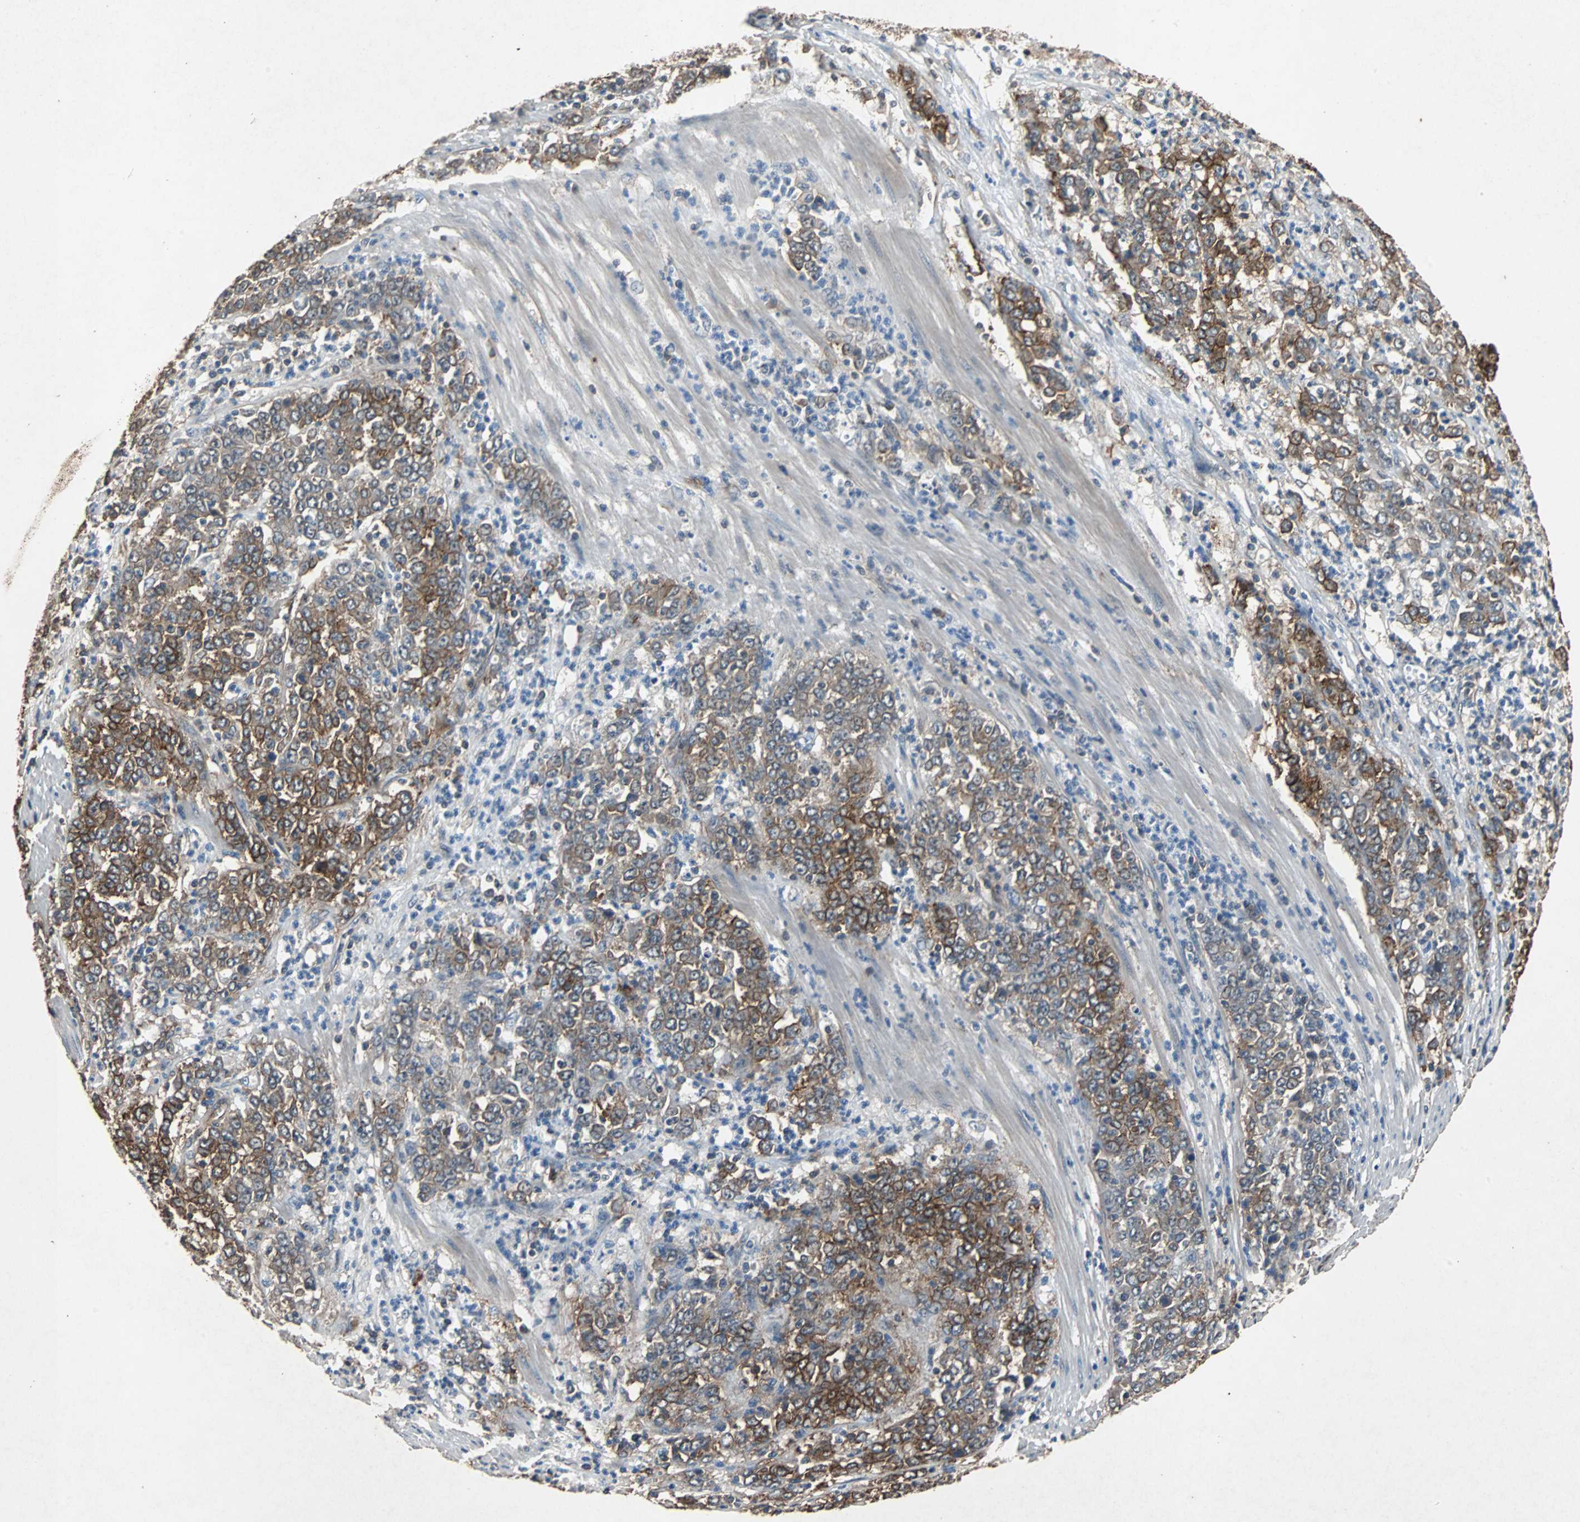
{"staining": {"intensity": "strong", "quantity": ">75%", "location": "cytoplasmic/membranous"}, "tissue": "stomach cancer", "cell_type": "Tumor cells", "image_type": "cancer", "snomed": [{"axis": "morphology", "description": "Adenocarcinoma, NOS"}, {"axis": "topography", "description": "Stomach, lower"}], "caption": "Stomach cancer (adenocarcinoma) tissue exhibits strong cytoplasmic/membranous expression in approximately >75% of tumor cells, visualized by immunohistochemistry.", "gene": "NDRG1", "patient": {"sex": "female", "age": 71}}